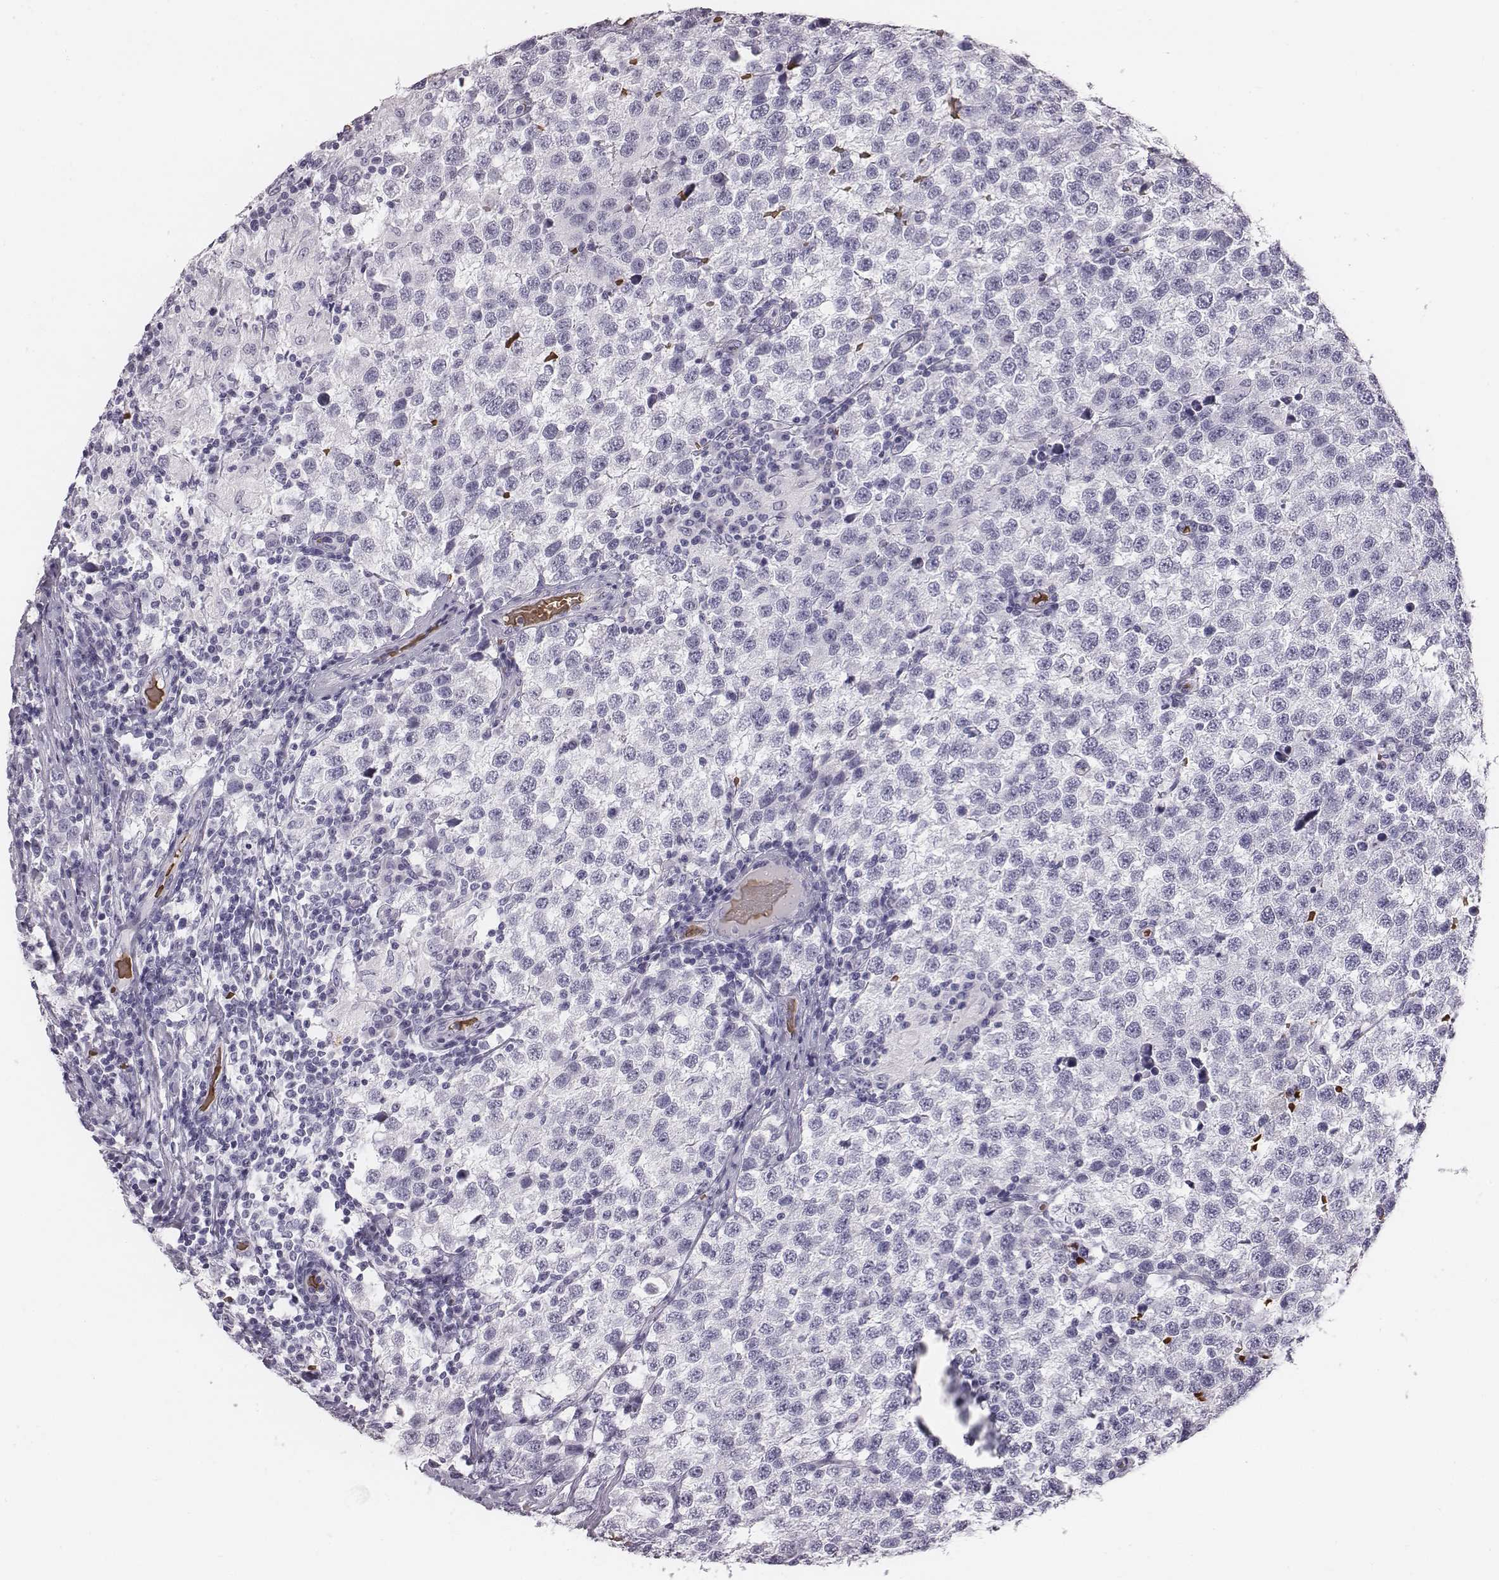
{"staining": {"intensity": "negative", "quantity": "none", "location": "none"}, "tissue": "testis cancer", "cell_type": "Tumor cells", "image_type": "cancer", "snomed": [{"axis": "morphology", "description": "Seminoma, NOS"}, {"axis": "topography", "description": "Testis"}], "caption": "Tumor cells are negative for brown protein staining in testis cancer (seminoma).", "gene": "HBZ", "patient": {"sex": "male", "age": 34}}